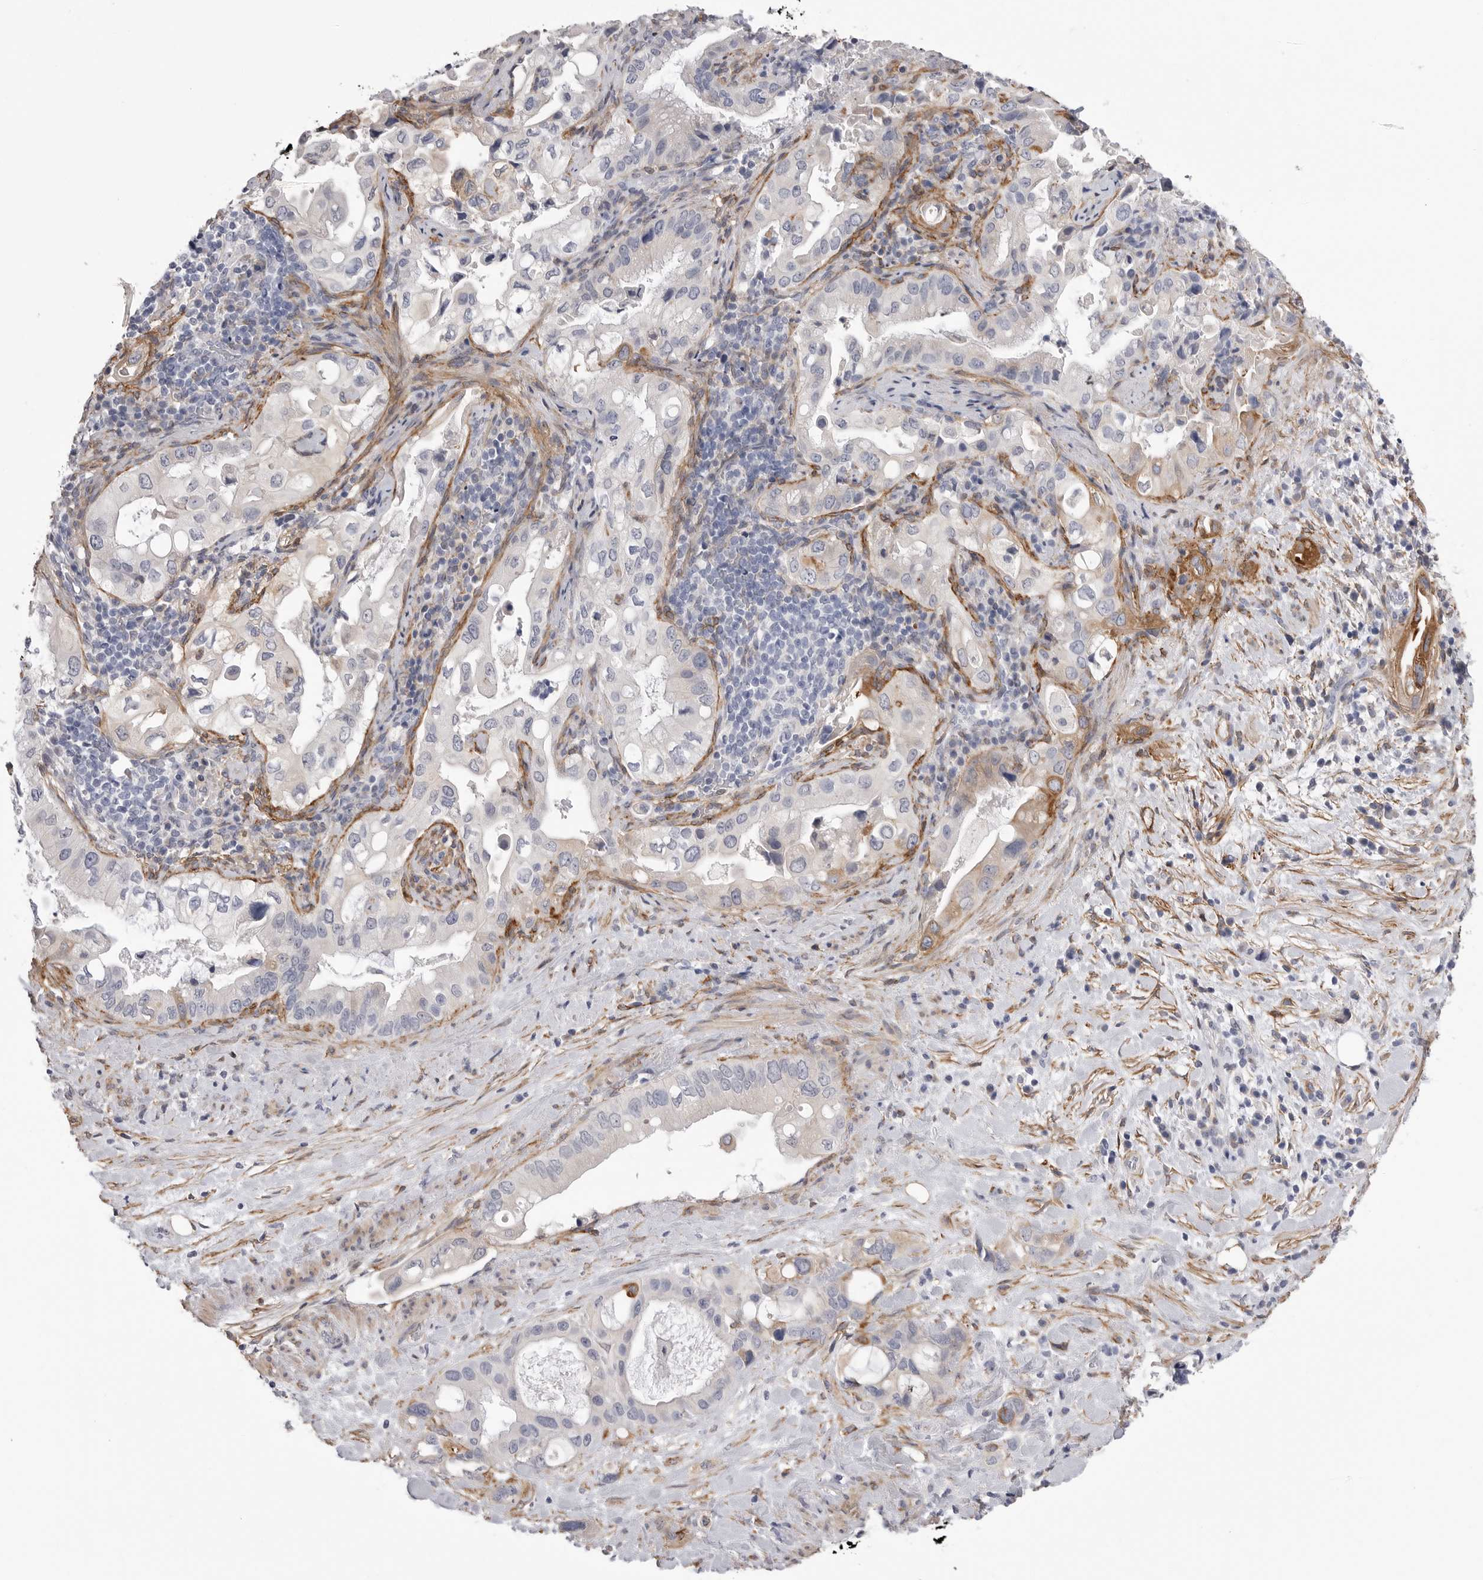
{"staining": {"intensity": "negative", "quantity": "none", "location": "none"}, "tissue": "pancreatic cancer", "cell_type": "Tumor cells", "image_type": "cancer", "snomed": [{"axis": "morphology", "description": "Inflammation, NOS"}, {"axis": "morphology", "description": "Adenocarcinoma, NOS"}, {"axis": "topography", "description": "Pancreas"}], "caption": "This is an immunohistochemistry (IHC) photomicrograph of human pancreatic cancer (adenocarcinoma). There is no staining in tumor cells.", "gene": "AKAP12", "patient": {"sex": "female", "age": 56}}